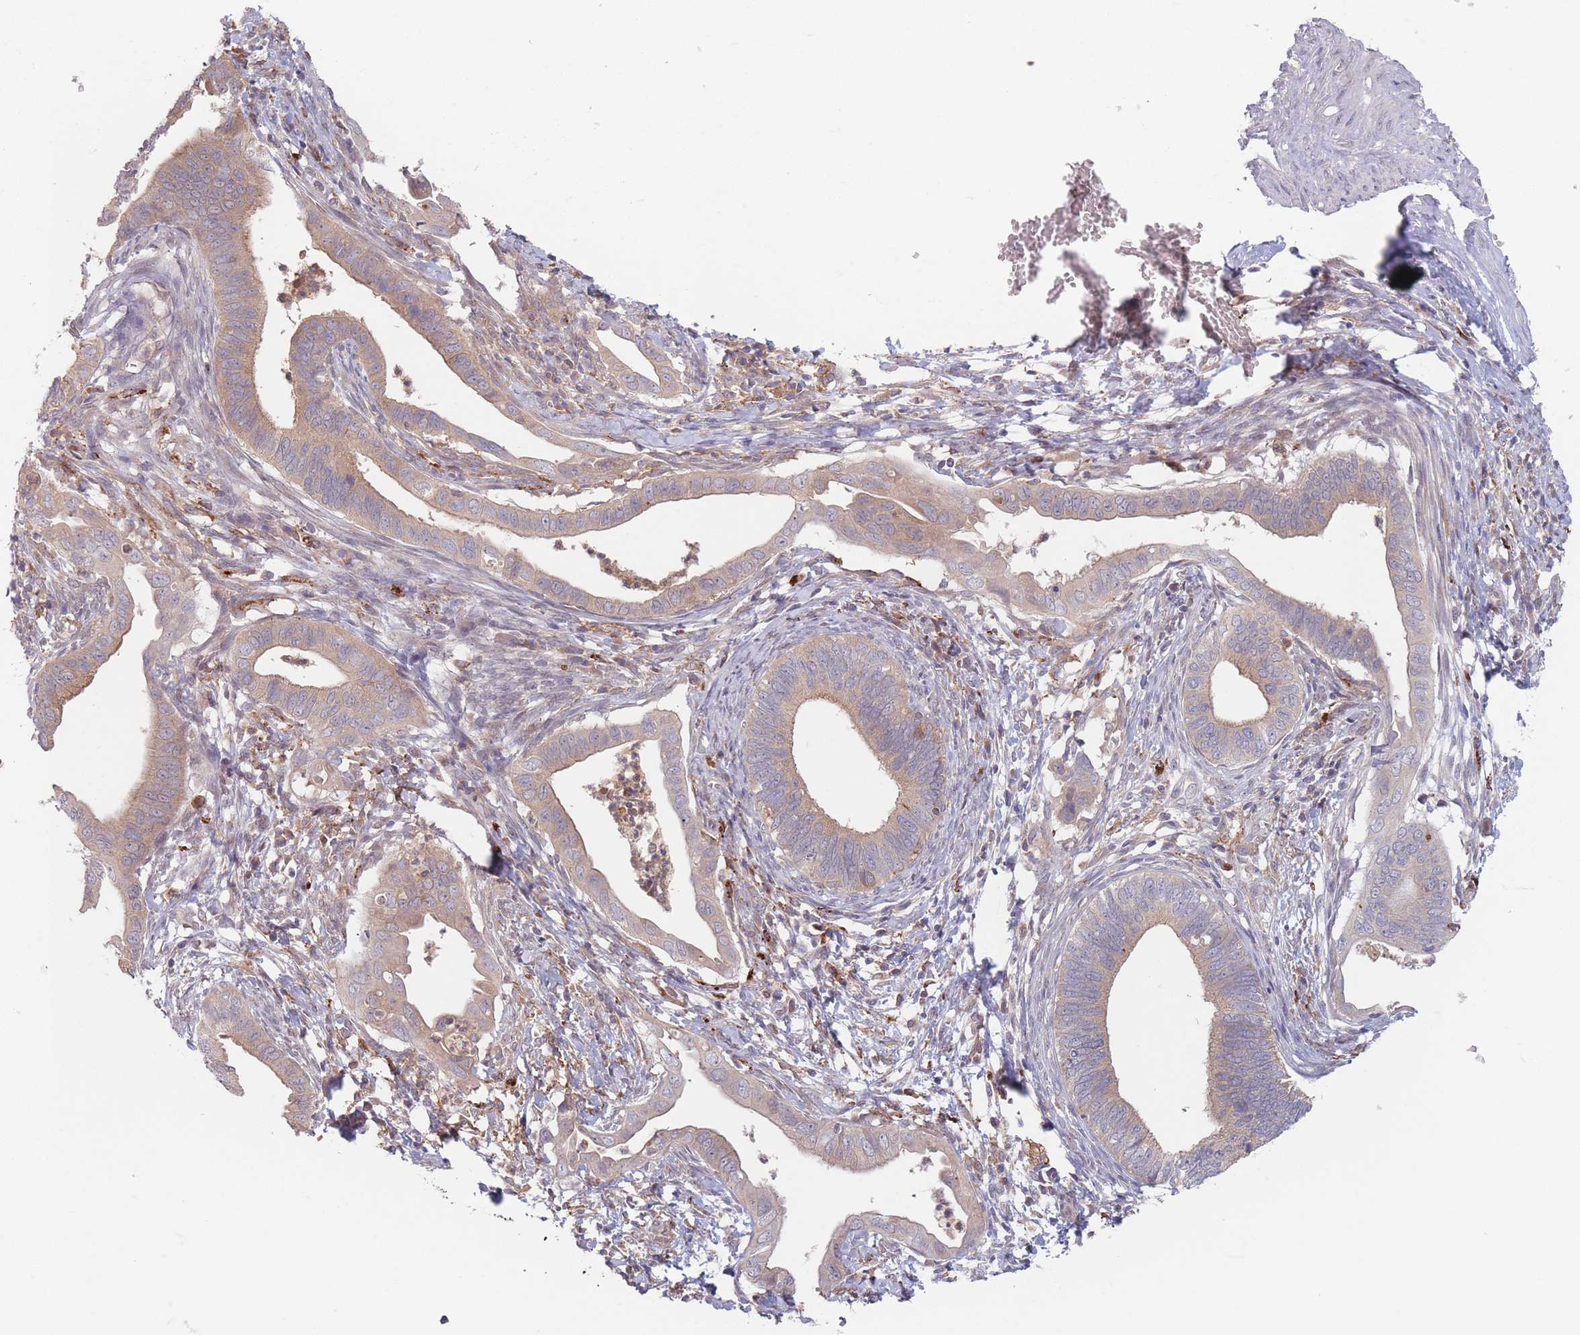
{"staining": {"intensity": "weak", "quantity": "25%-75%", "location": "cytoplasmic/membranous"}, "tissue": "cervical cancer", "cell_type": "Tumor cells", "image_type": "cancer", "snomed": [{"axis": "morphology", "description": "Adenocarcinoma, NOS"}, {"axis": "topography", "description": "Cervix"}], "caption": "Human cervical adenocarcinoma stained for a protein (brown) demonstrates weak cytoplasmic/membranous positive positivity in approximately 25%-75% of tumor cells.", "gene": "PPM1A", "patient": {"sex": "female", "age": 42}}